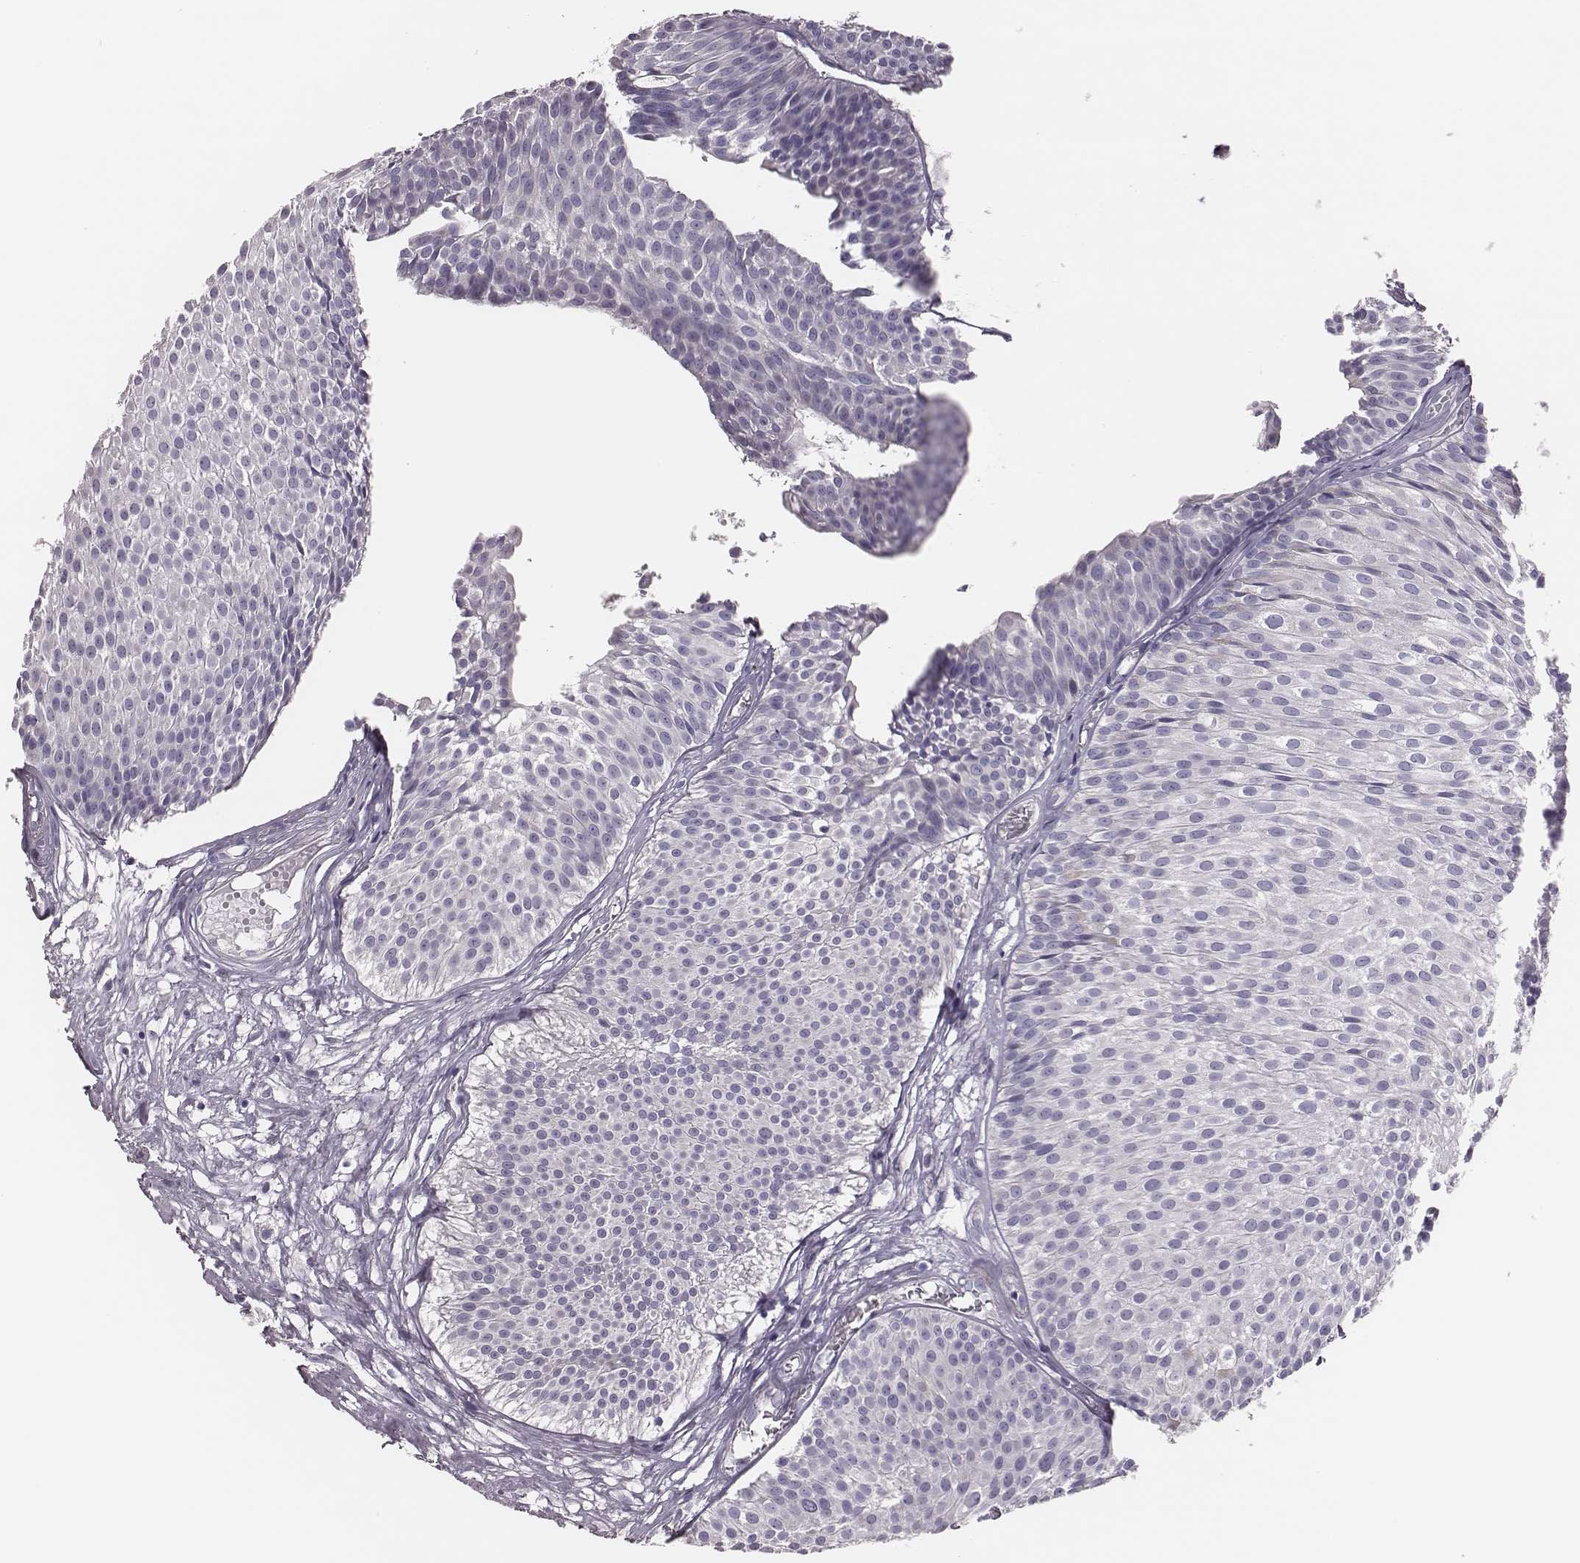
{"staining": {"intensity": "negative", "quantity": "none", "location": "none"}, "tissue": "urothelial cancer", "cell_type": "Tumor cells", "image_type": "cancer", "snomed": [{"axis": "morphology", "description": "Urothelial carcinoma, Low grade"}, {"axis": "topography", "description": "Urinary bladder"}], "caption": "Immunohistochemistry (IHC) micrograph of urothelial cancer stained for a protein (brown), which reveals no positivity in tumor cells. Nuclei are stained in blue.", "gene": "SCML2", "patient": {"sex": "male", "age": 63}}